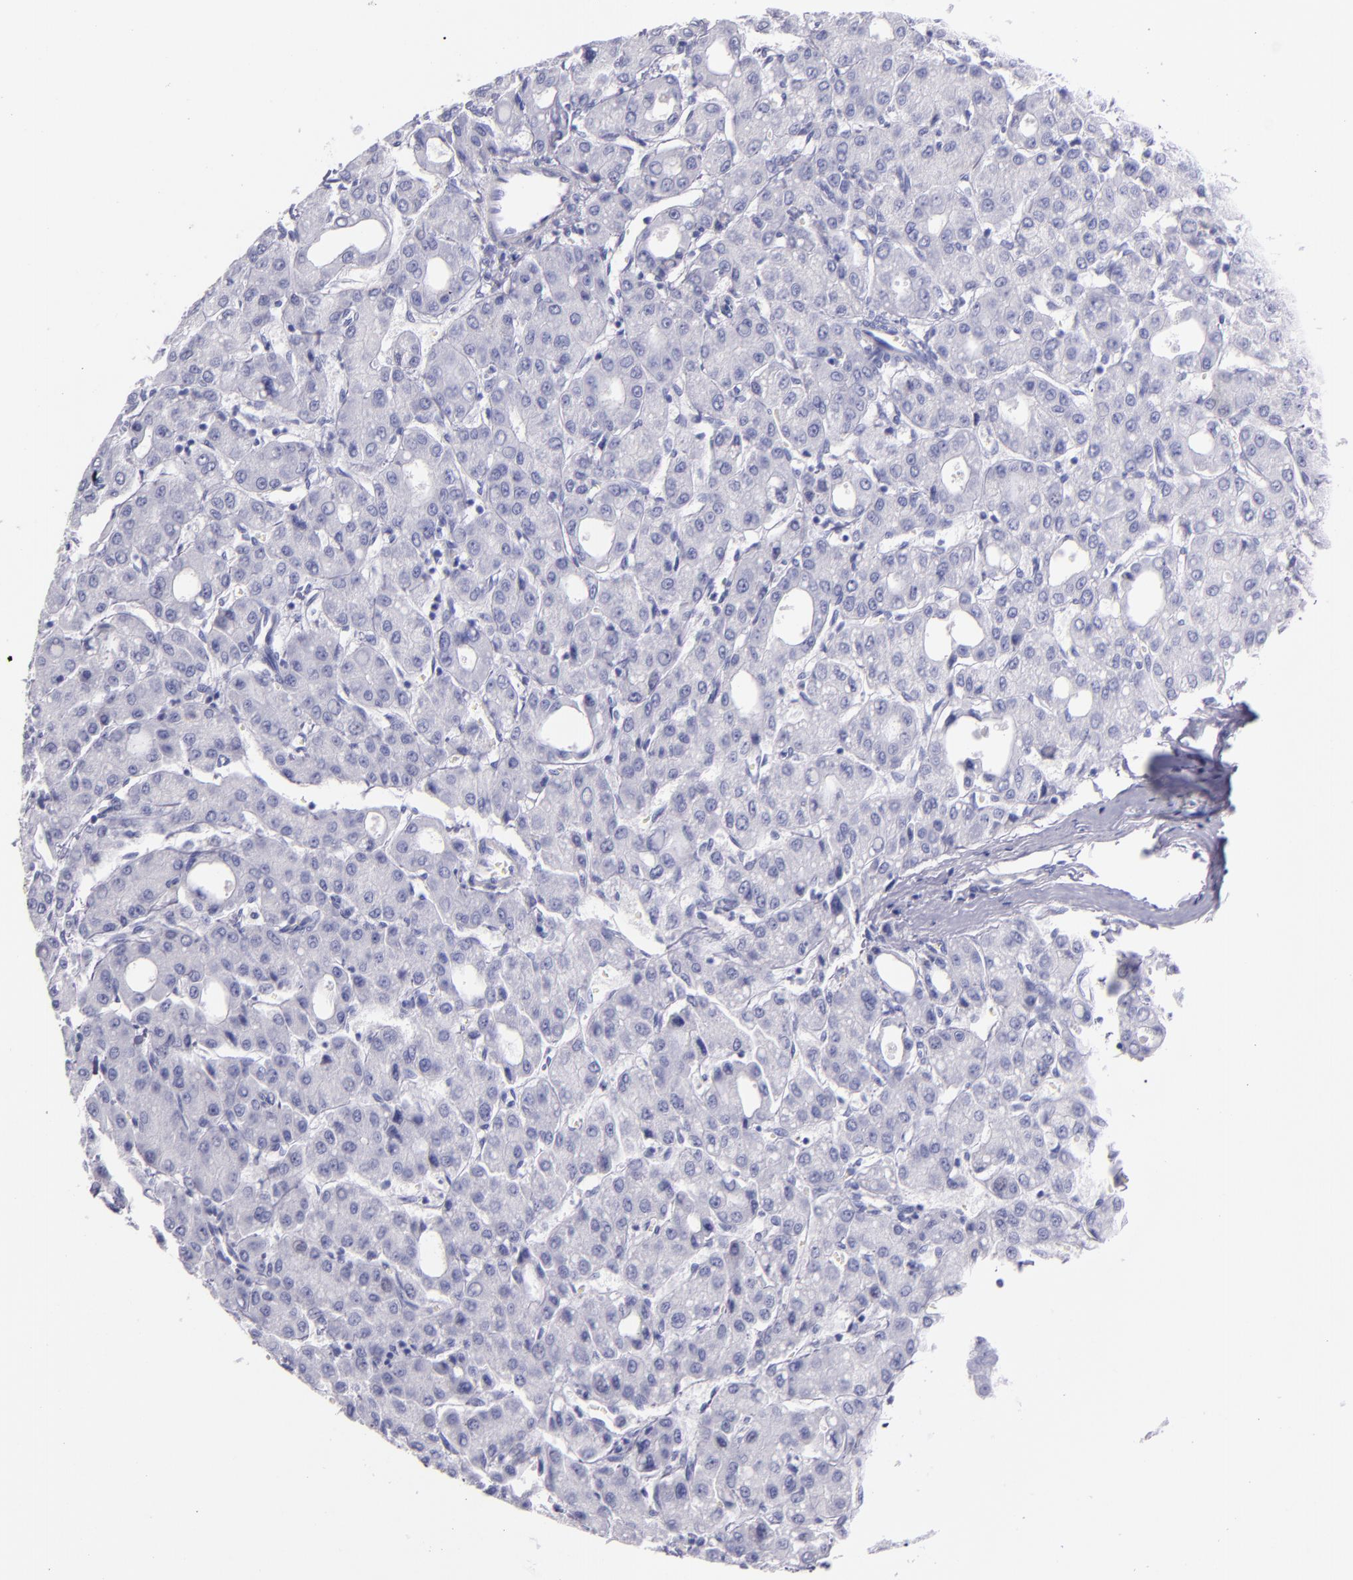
{"staining": {"intensity": "negative", "quantity": "none", "location": "none"}, "tissue": "liver cancer", "cell_type": "Tumor cells", "image_type": "cancer", "snomed": [{"axis": "morphology", "description": "Carcinoma, Hepatocellular, NOS"}, {"axis": "topography", "description": "Liver"}], "caption": "This is a histopathology image of immunohistochemistry staining of liver cancer, which shows no expression in tumor cells.", "gene": "SFTPA2", "patient": {"sex": "male", "age": 69}}